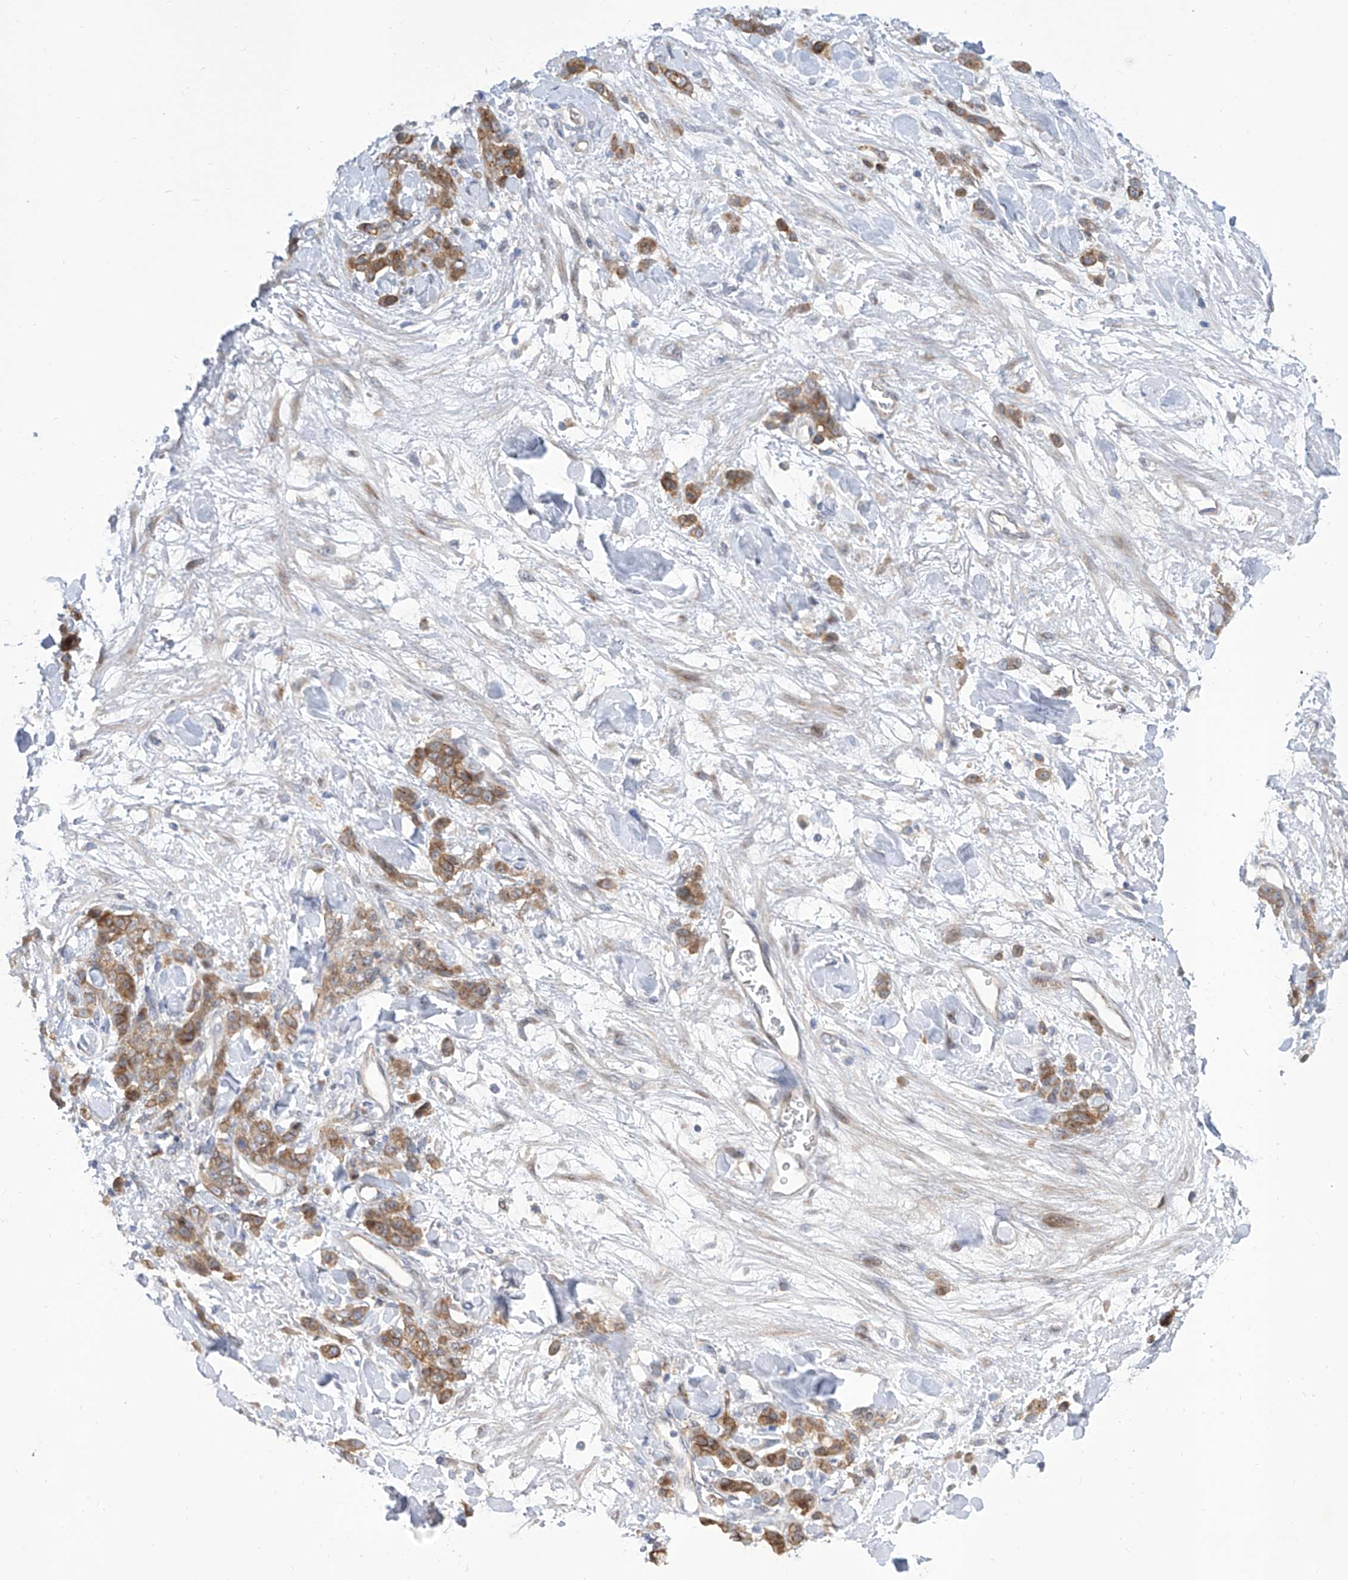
{"staining": {"intensity": "moderate", "quantity": ">75%", "location": "cytoplasmic/membranous"}, "tissue": "stomach cancer", "cell_type": "Tumor cells", "image_type": "cancer", "snomed": [{"axis": "morphology", "description": "Normal tissue, NOS"}, {"axis": "morphology", "description": "Adenocarcinoma, NOS"}, {"axis": "topography", "description": "Stomach"}], "caption": "A brown stain highlights moderate cytoplasmic/membranous positivity of a protein in human adenocarcinoma (stomach) tumor cells. The protein of interest is shown in brown color, while the nuclei are stained blue.", "gene": "LRRC1", "patient": {"sex": "male", "age": 82}}